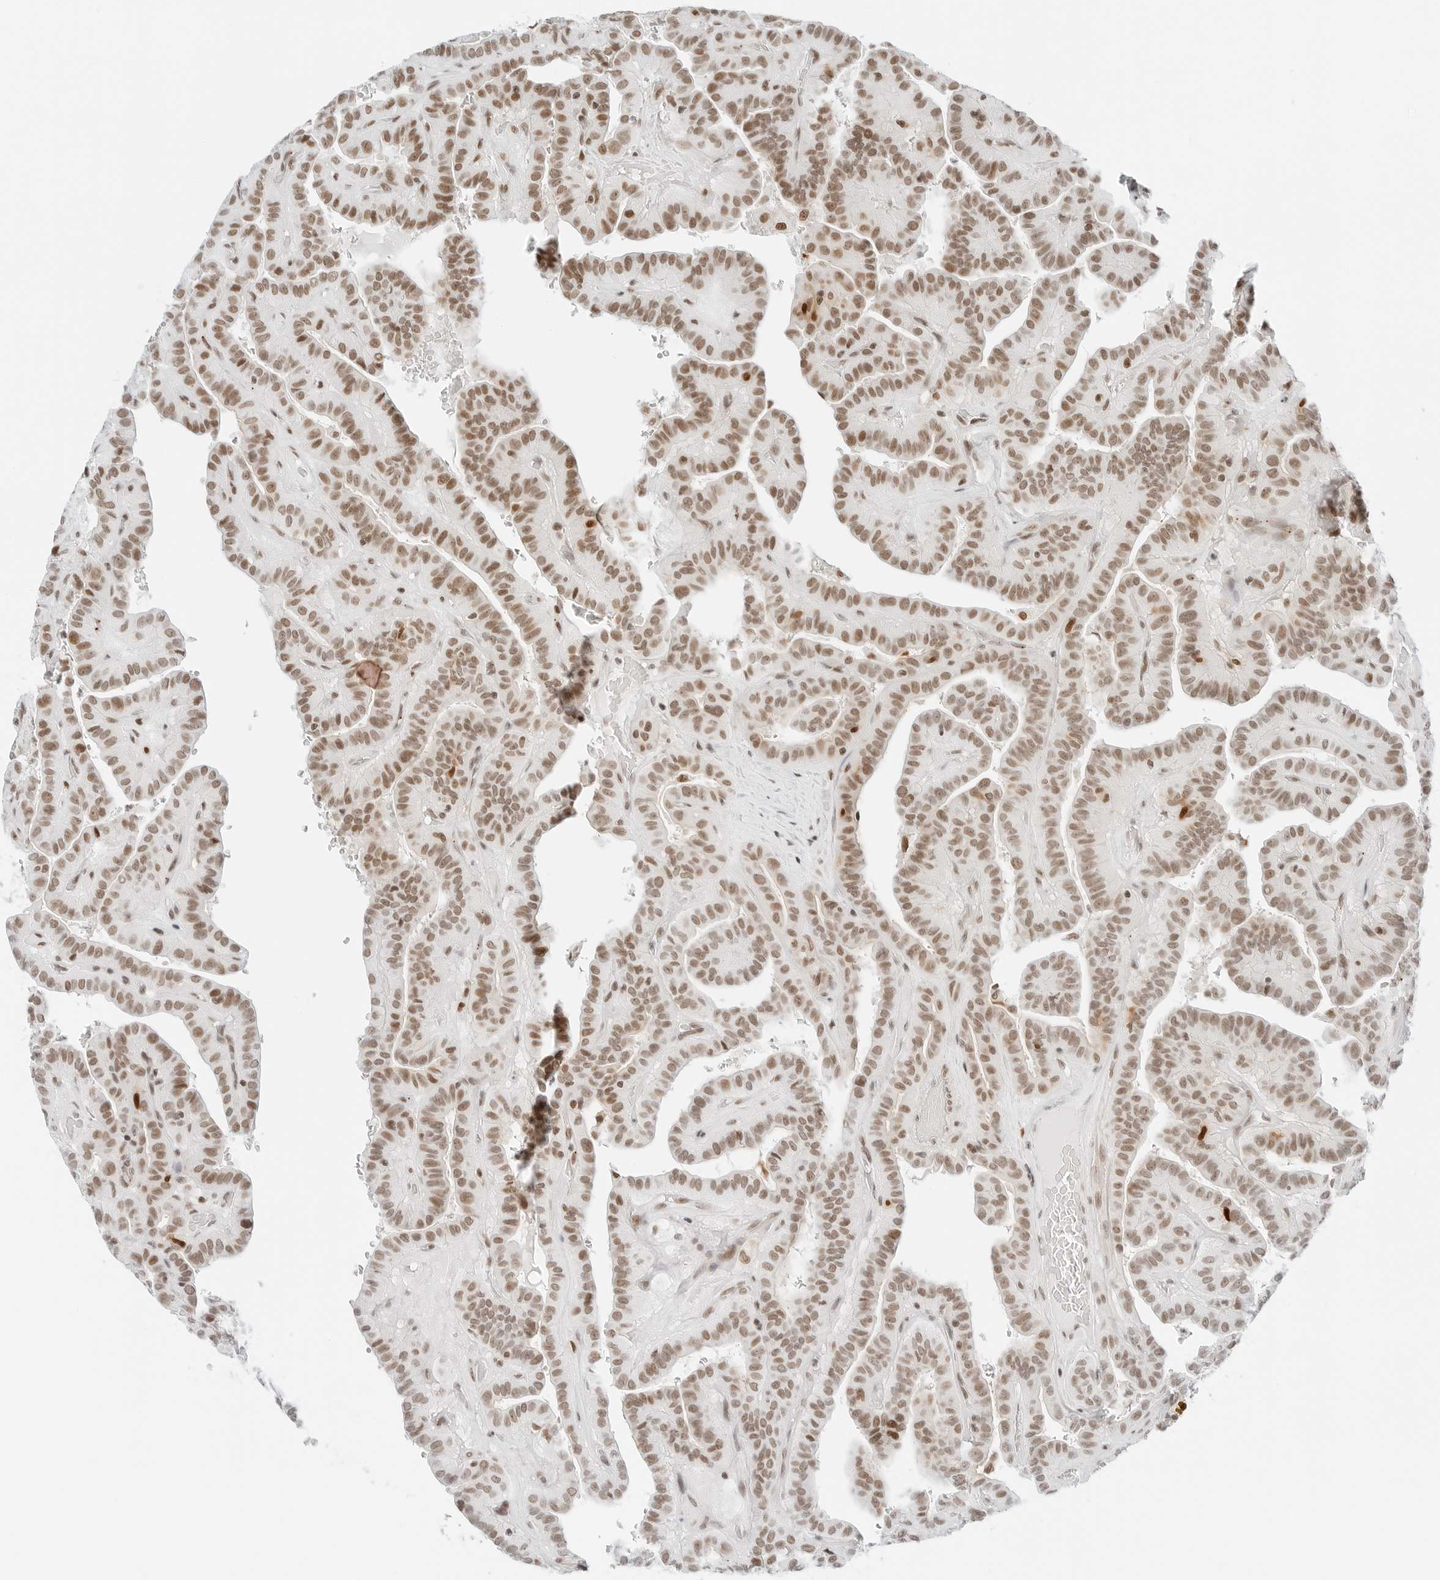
{"staining": {"intensity": "moderate", "quantity": ">75%", "location": "nuclear"}, "tissue": "thyroid cancer", "cell_type": "Tumor cells", "image_type": "cancer", "snomed": [{"axis": "morphology", "description": "Papillary adenocarcinoma, NOS"}, {"axis": "topography", "description": "Thyroid gland"}], "caption": "This is an image of immunohistochemistry (IHC) staining of papillary adenocarcinoma (thyroid), which shows moderate staining in the nuclear of tumor cells.", "gene": "CRTC2", "patient": {"sex": "male", "age": 77}}